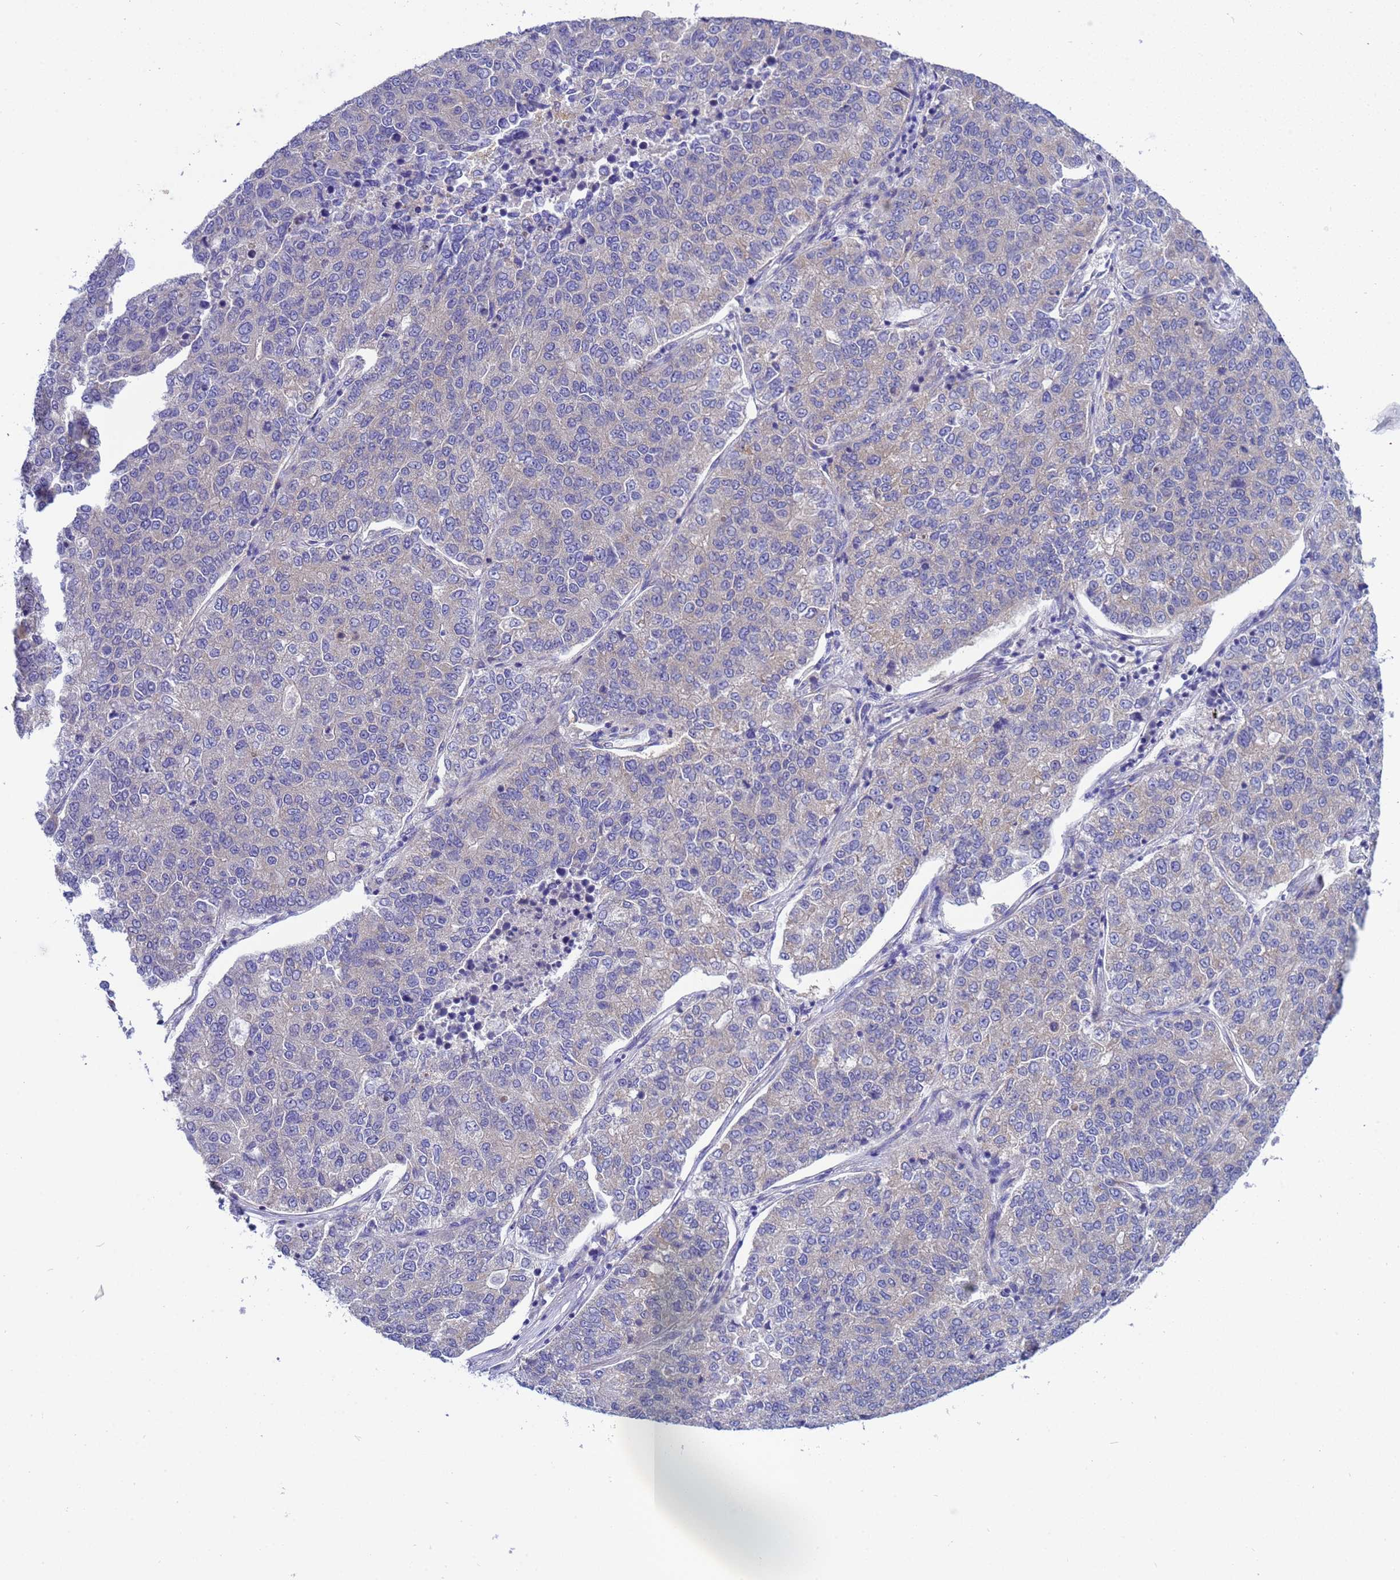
{"staining": {"intensity": "negative", "quantity": "none", "location": "none"}, "tissue": "lung cancer", "cell_type": "Tumor cells", "image_type": "cancer", "snomed": [{"axis": "morphology", "description": "Adenocarcinoma, NOS"}, {"axis": "topography", "description": "Lung"}], "caption": "A high-resolution histopathology image shows immunohistochemistry (IHC) staining of lung cancer, which displays no significant positivity in tumor cells.", "gene": "RC3H2", "patient": {"sex": "male", "age": 49}}